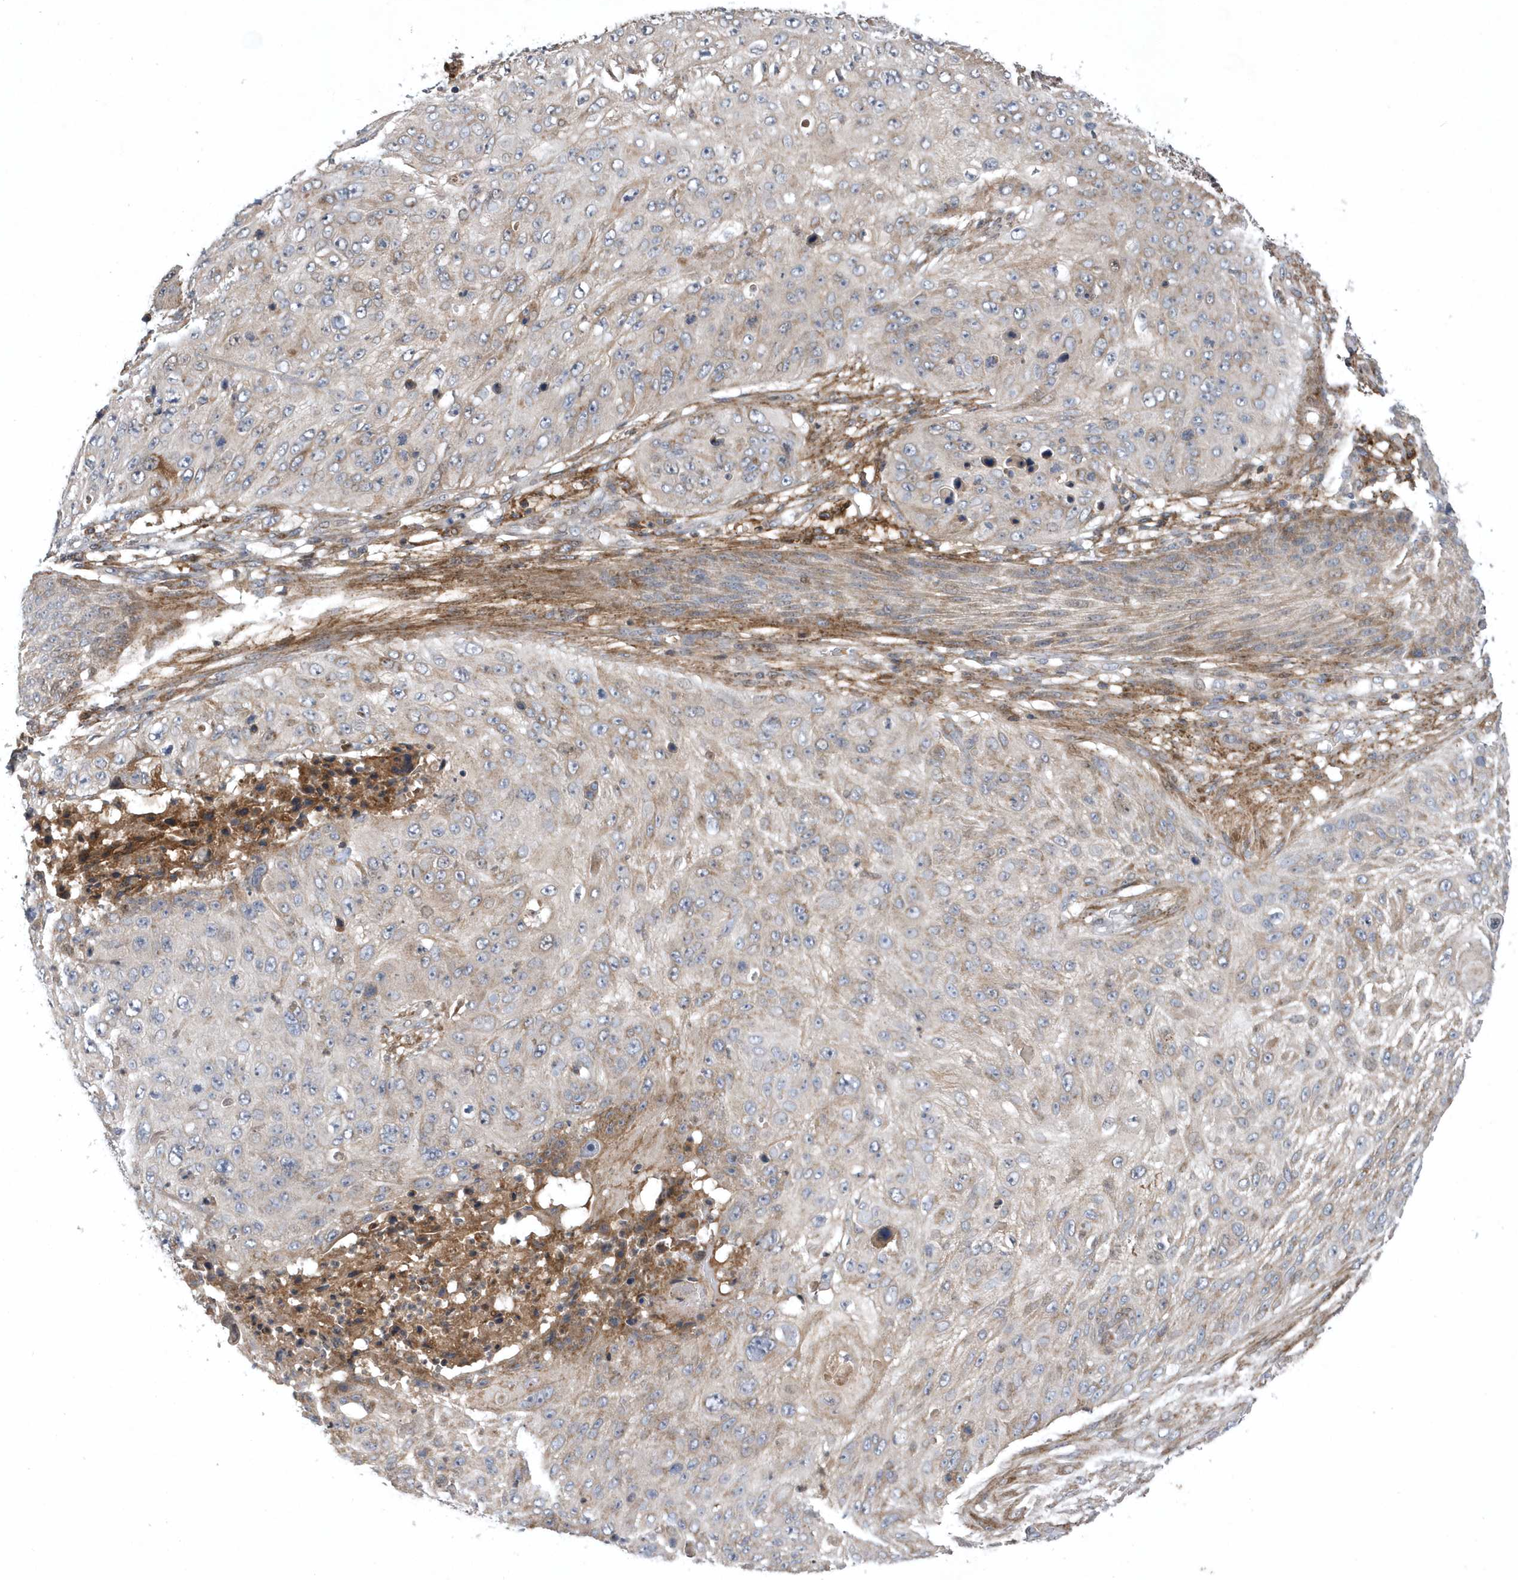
{"staining": {"intensity": "negative", "quantity": "none", "location": "none"}, "tissue": "skin cancer", "cell_type": "Tumor cells", "image_type": "cancer", "snomed": [{"axis": "morphology", "description": "Squamous cell carcinoma, NOS"}, {"axis": "topography", "description": "Skin"}], "caption": "High magnification brightfield microscopy of skin squamous cell carcinoma stained with DAB (3,3'-diaminobenzidine) (brown) and counterstained with hematoxylin (blue): tumor cells show no significant expression.", "gene": "HMGCS1", "patient": {"sex": "female", "age": 80}}